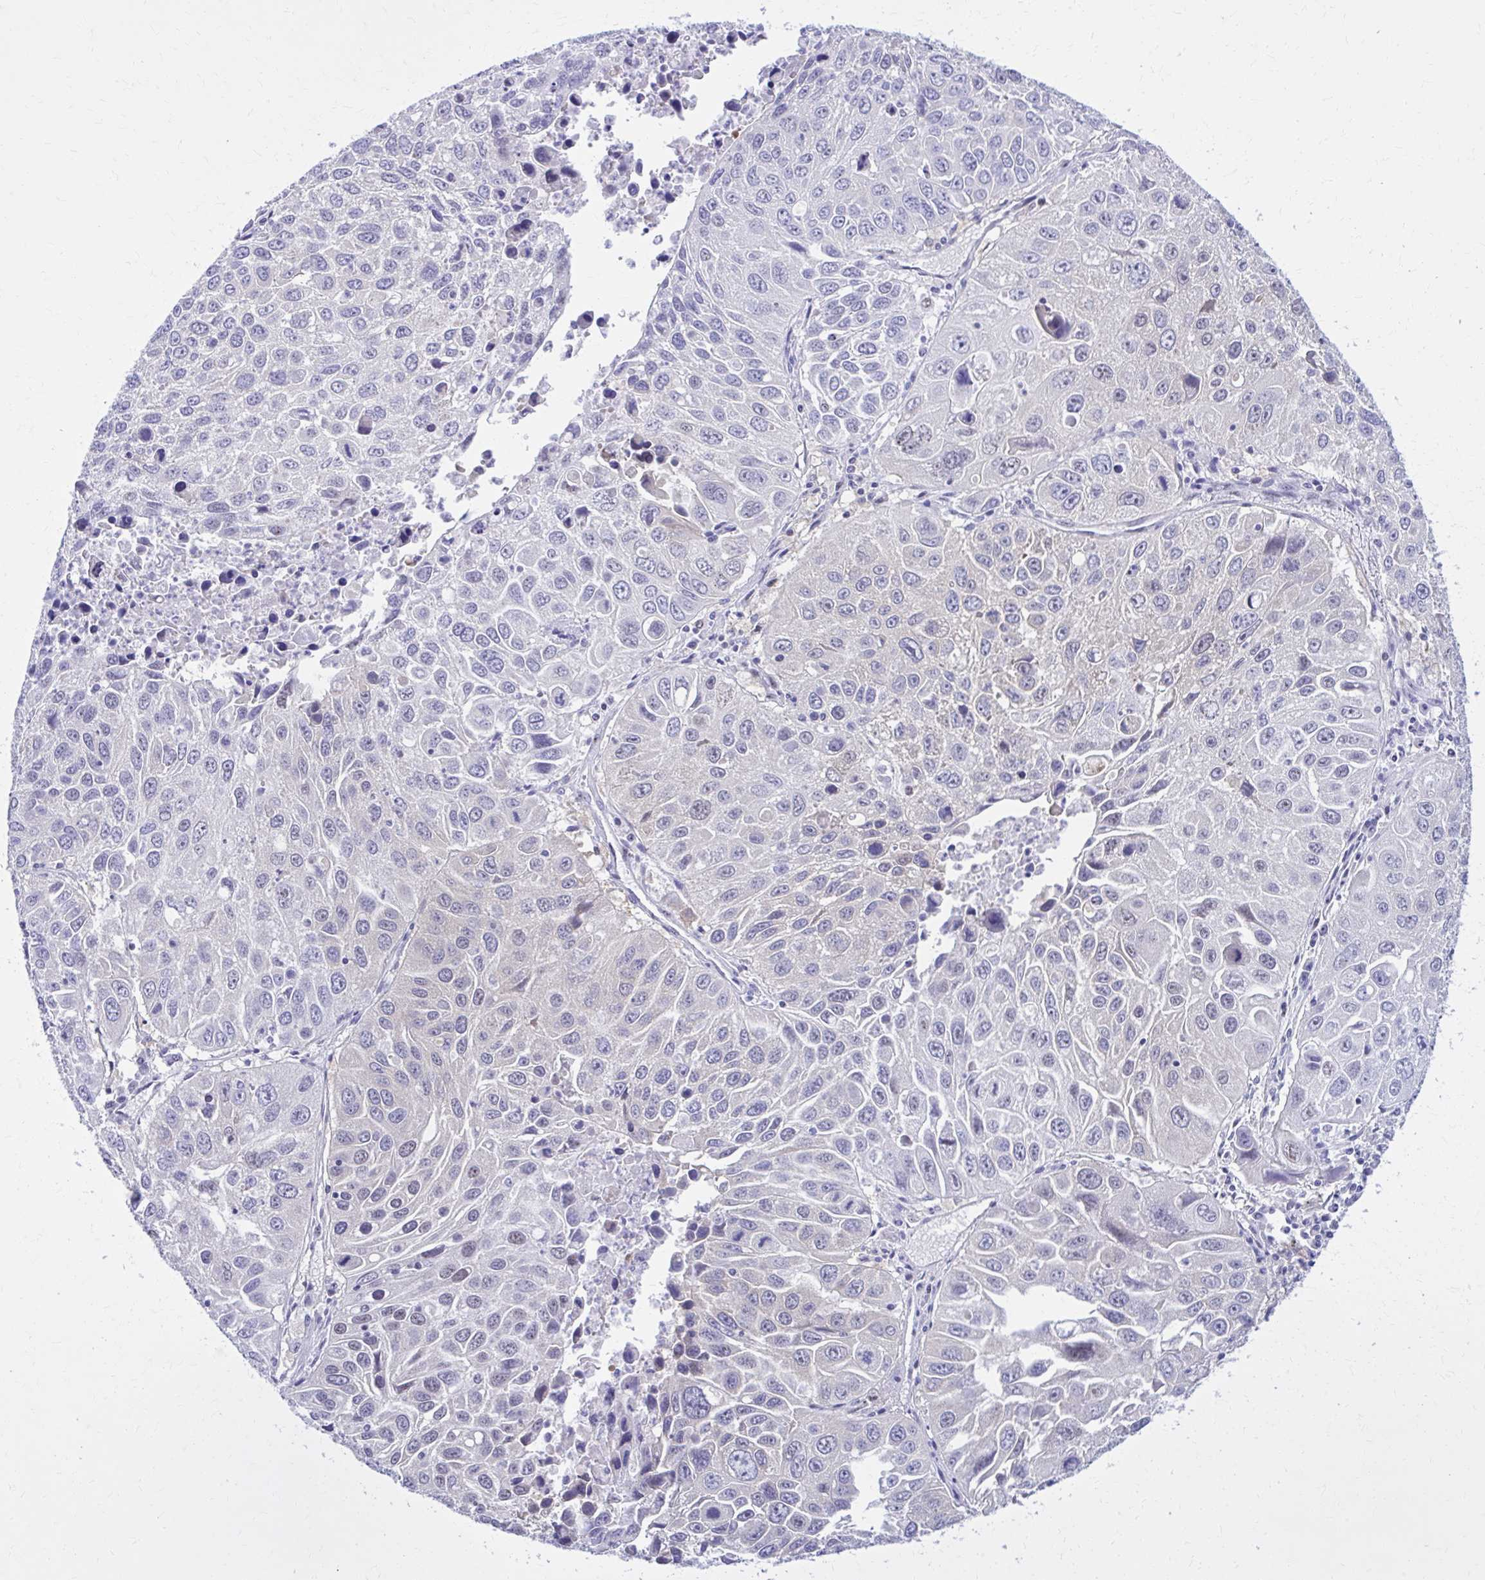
{"staining": {"intensity": "negative", "quantity": "none", "location": "none"}, "tissue": "lung cancer", "cell_type": "Tumor cells", "image_type": "cancer", "snomed": [{"axis": "morphology", "description": "Squamous cell carcinoma, NOS"}, {"axis": "topography", "description": "Lung"}], "caption": "IHC histopathology image of neoplastic tissue: lung cancer stained with DAB (3,3'-diaminobenzidine) shows no significant protein positivity in tumor cells.", "gene": "RASL11B", "patient": {"sex": "female", "age": 61}}